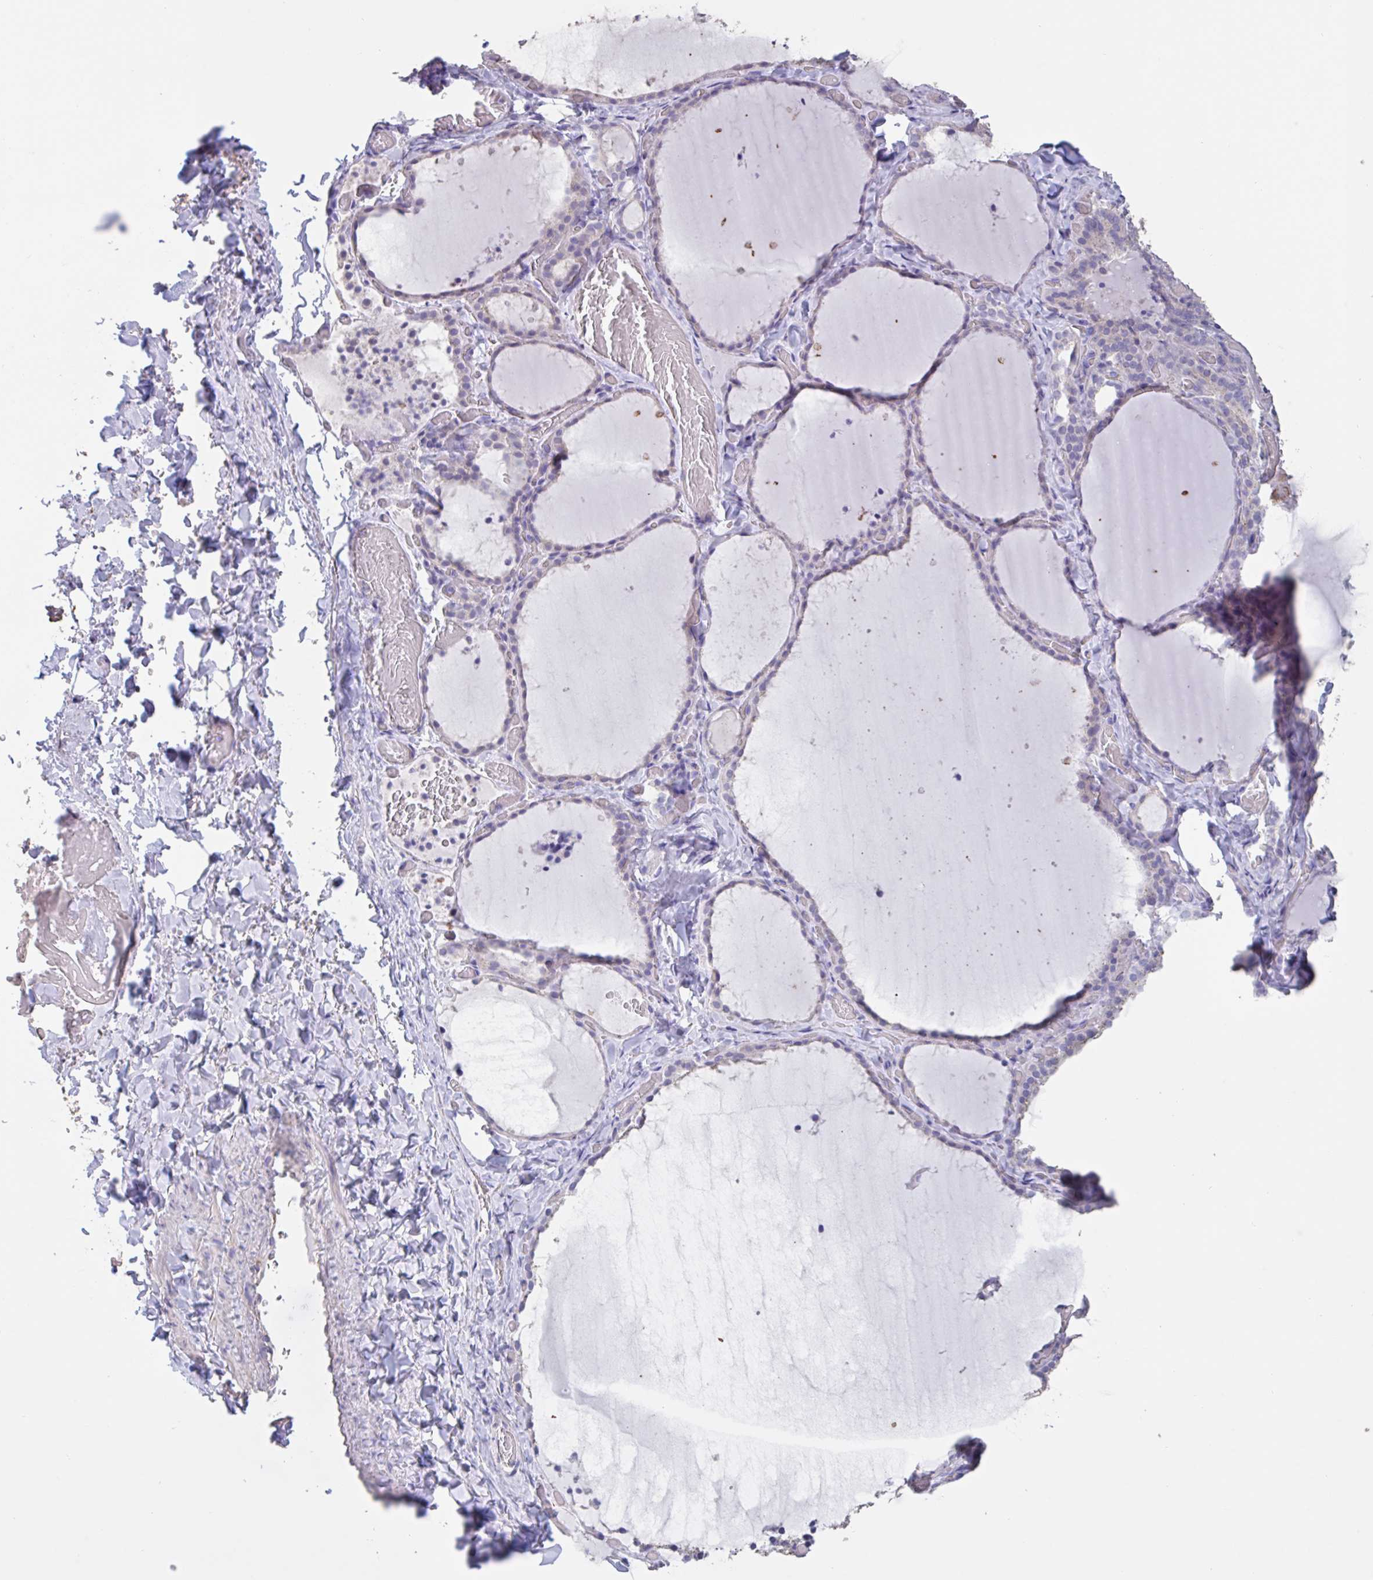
{"staining": {"intensity": "weak", "quantity": "25%-75%", "location": "cytoplasmic/membranous"}, "tissue": "thyroid gland", "cell_type": "Glandular cells", "image_type": "normal", "snomed": [{"axis": "morphology", "description": "Normal tissue, NOS"}, {"axis": "topography", "description": "Thyroid gland"}], "caption": "Human thyroid gland stained for a protein (brown) reveals weak cytoplasmic/membranous positive expression in approximately 25%-75% of glandular cells.", "gene": "CHMP5", "patient": {"sex": "female", "age": 22}}